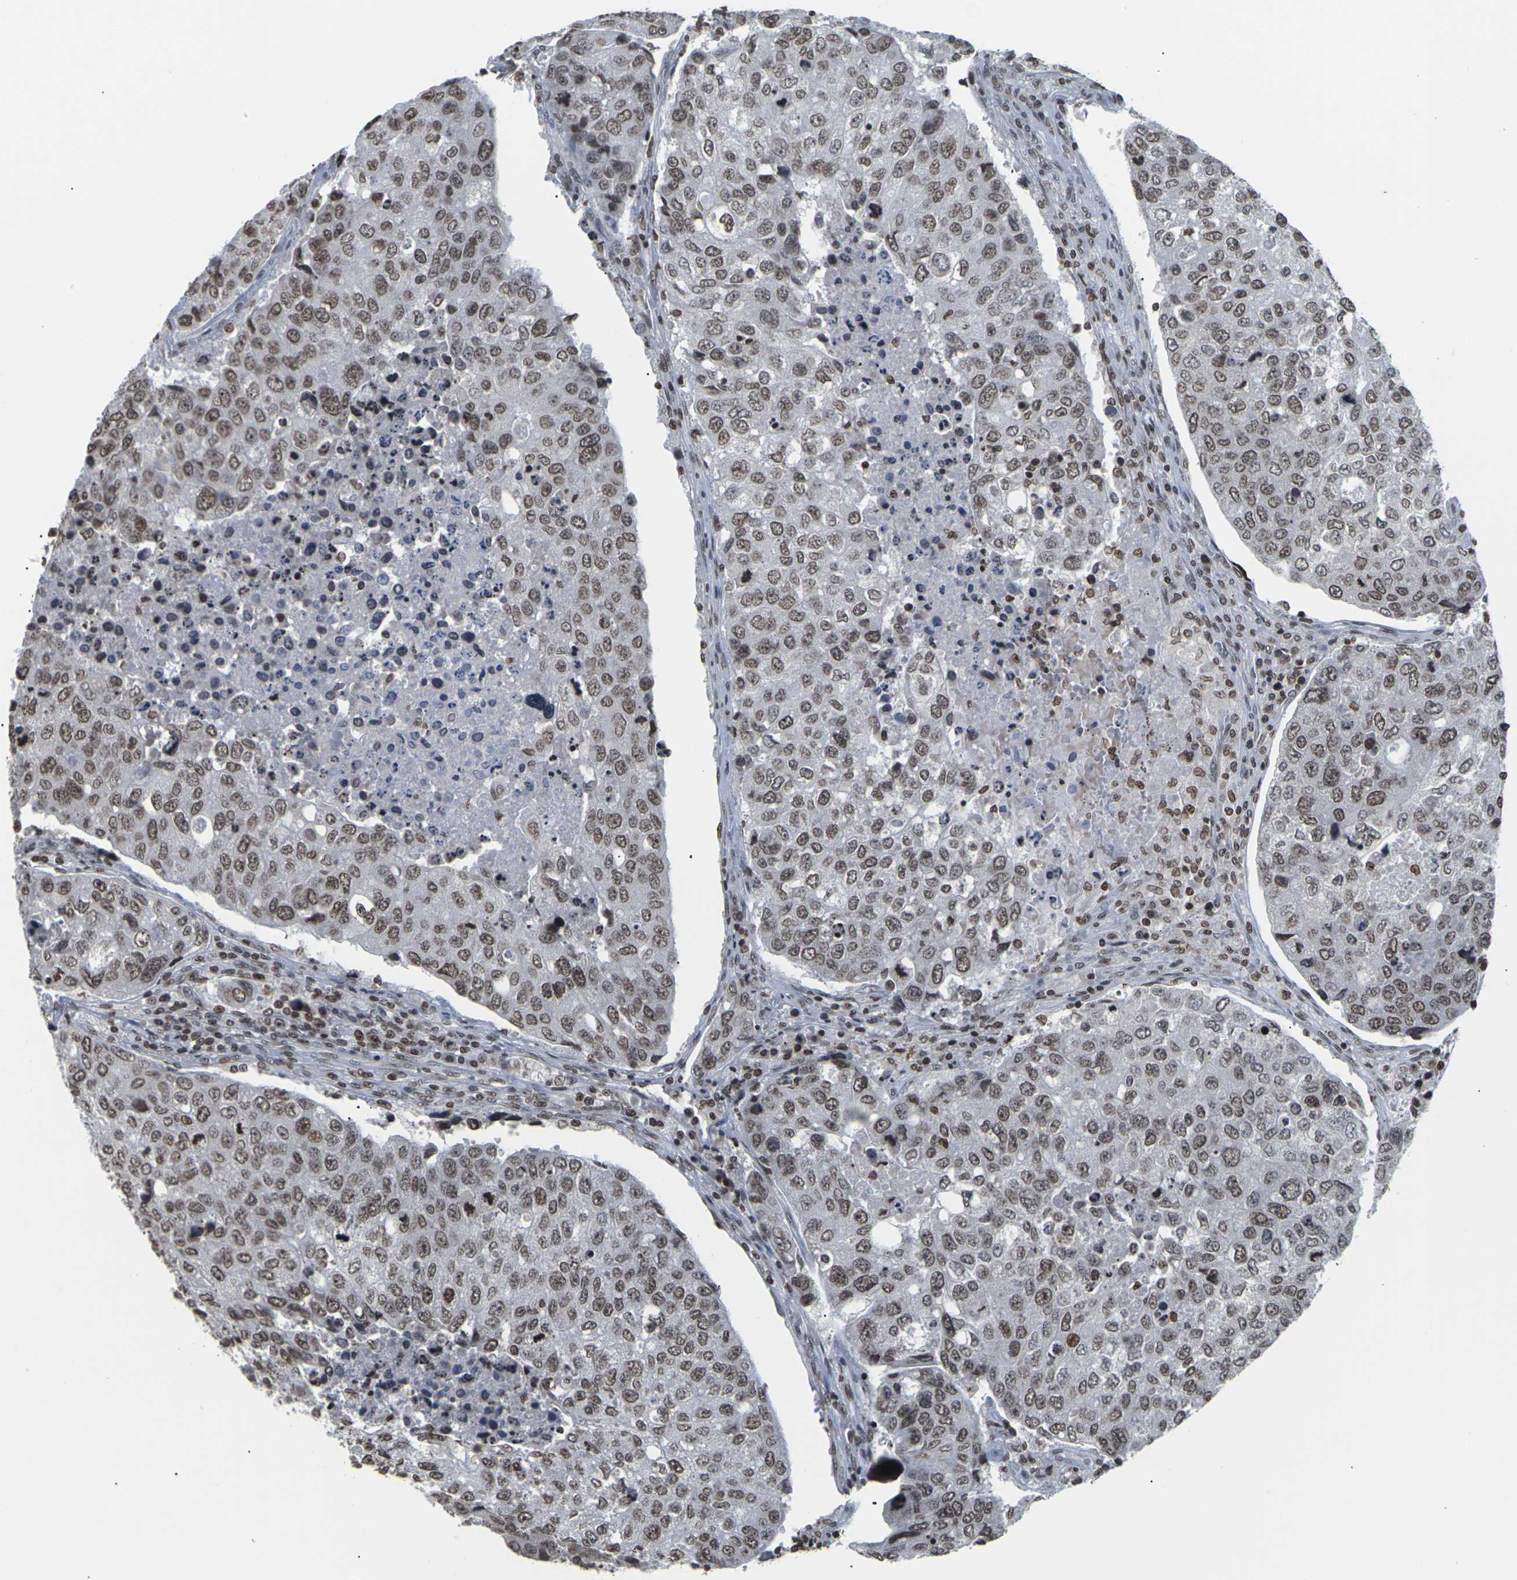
{"staining": {"intensity": "moderate", "quantity": ">75%", "location": "nuclear"}, "tissue": "urothelial cancer", "cell_type": "Tumor cells", "image_type": "cancer", "snomed": [{"axis": "morphology", "description": "Urothelial carcinoma, High grade"}, {"axis": "topography", "description": "Lymph node"}, {"axis": "topography", "description": "Urinary bladder"}], "caption": "The photomicrograph displays staining of urothelial cancer, revealing moderate nuclear protein staining (brown color) within tumor cells.", "gene": "ETV5", "patient": {"sex": "male", "age": 51}}